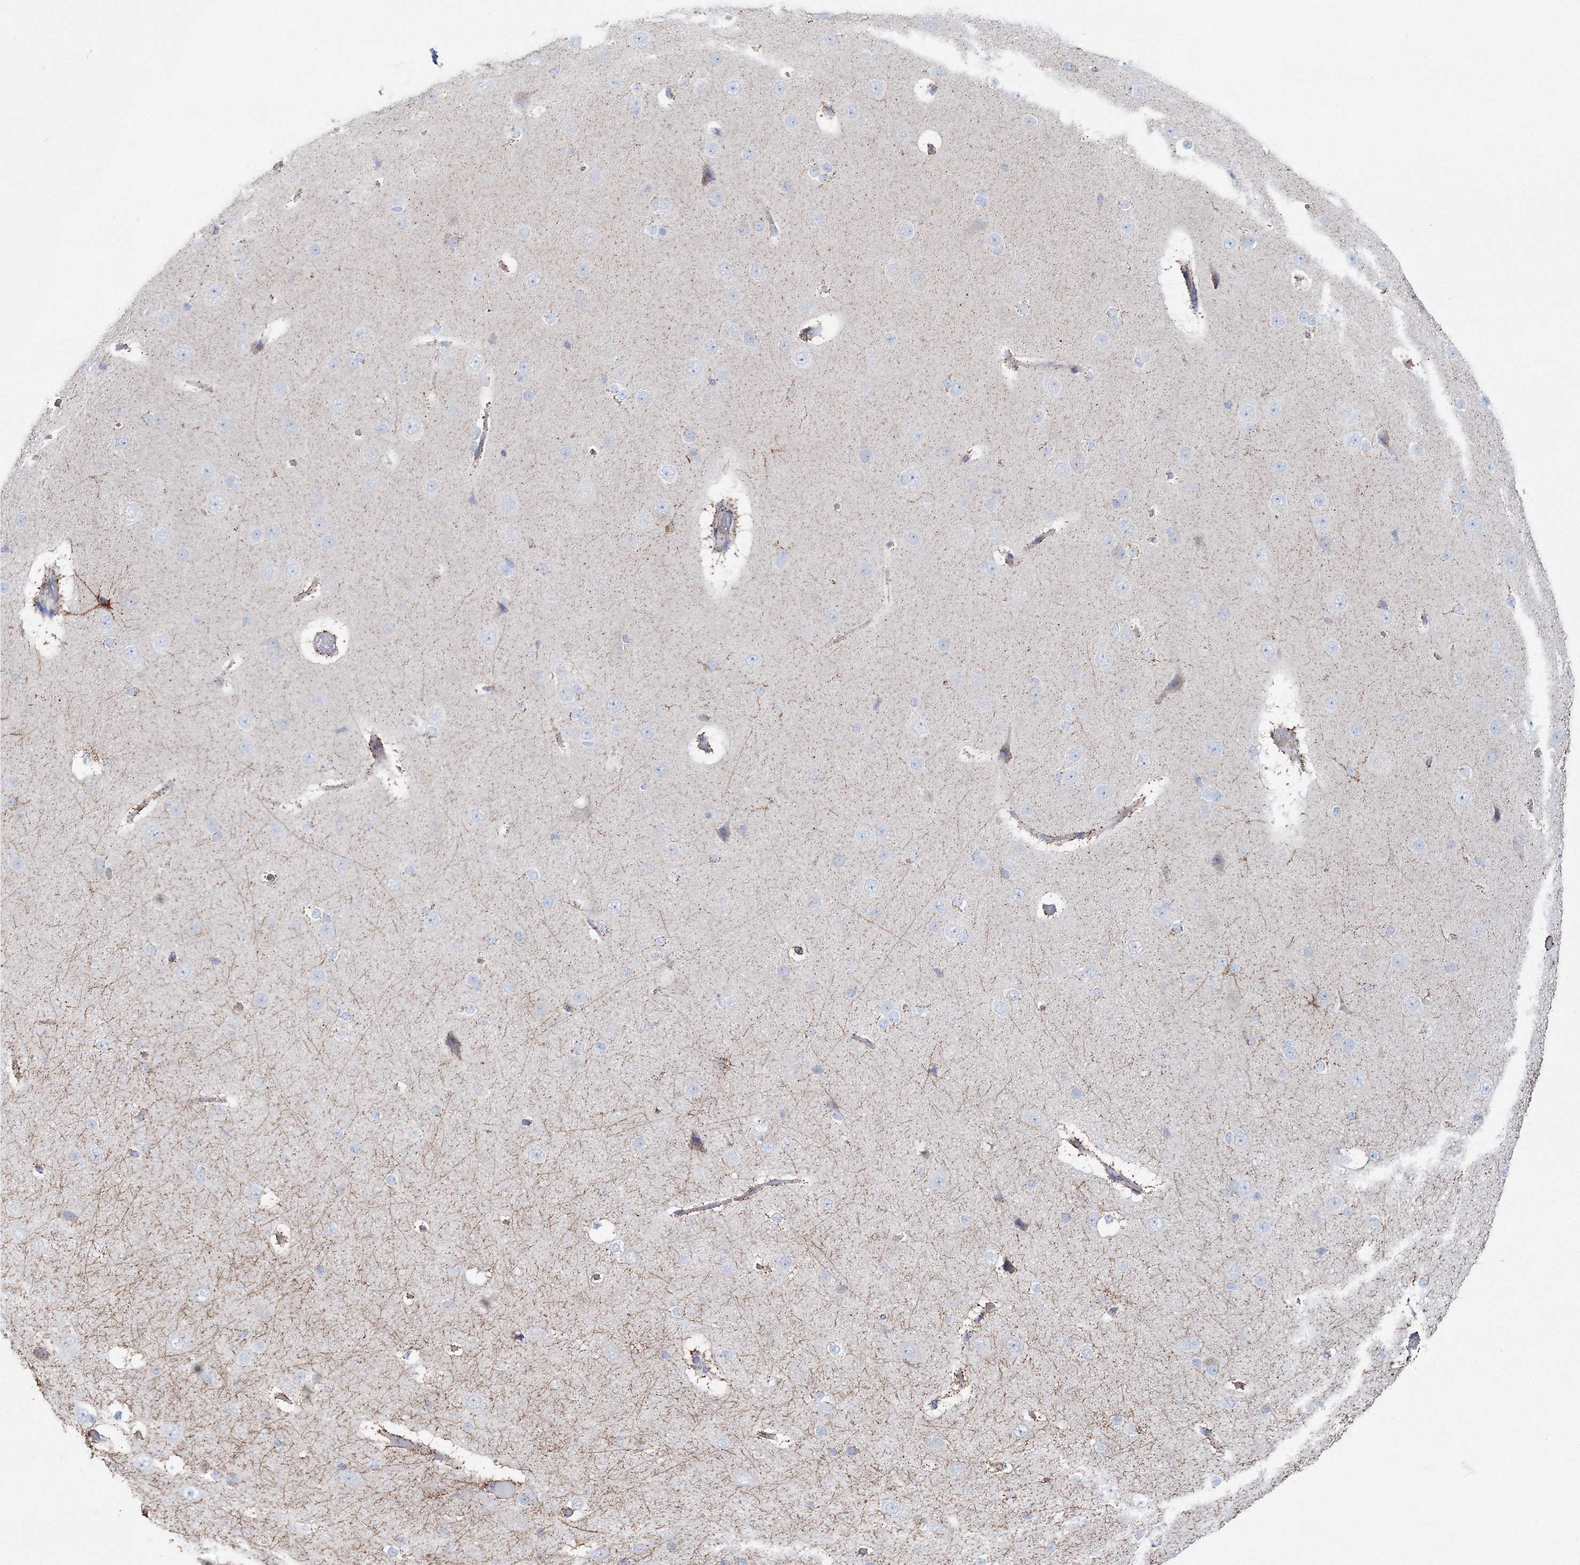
{"staining": {"intensity": "negative", "quantity": "none", "location": "none"}, "tissue": "cerebral cortex", "cell_type": "Endothelial cells", "image_type": "normal", "snomed": [{"axis": "morphology", "description": "Normal tissue, NOS"}, {"axis": "morphology", "description": "Developmental malformation"}, {"axis": "topography", "description": "Cerebral cortex"}], "caption": "Immunohistochemistry micrograph of normal cerebral cortex: cerebral cortex stained with DAB (3,3'-diaminobenzidine) exhibits no significant protein staining in endothelial cells.", "gene": "HIBCH", "patient": {"sex": "female", "age": 30}}